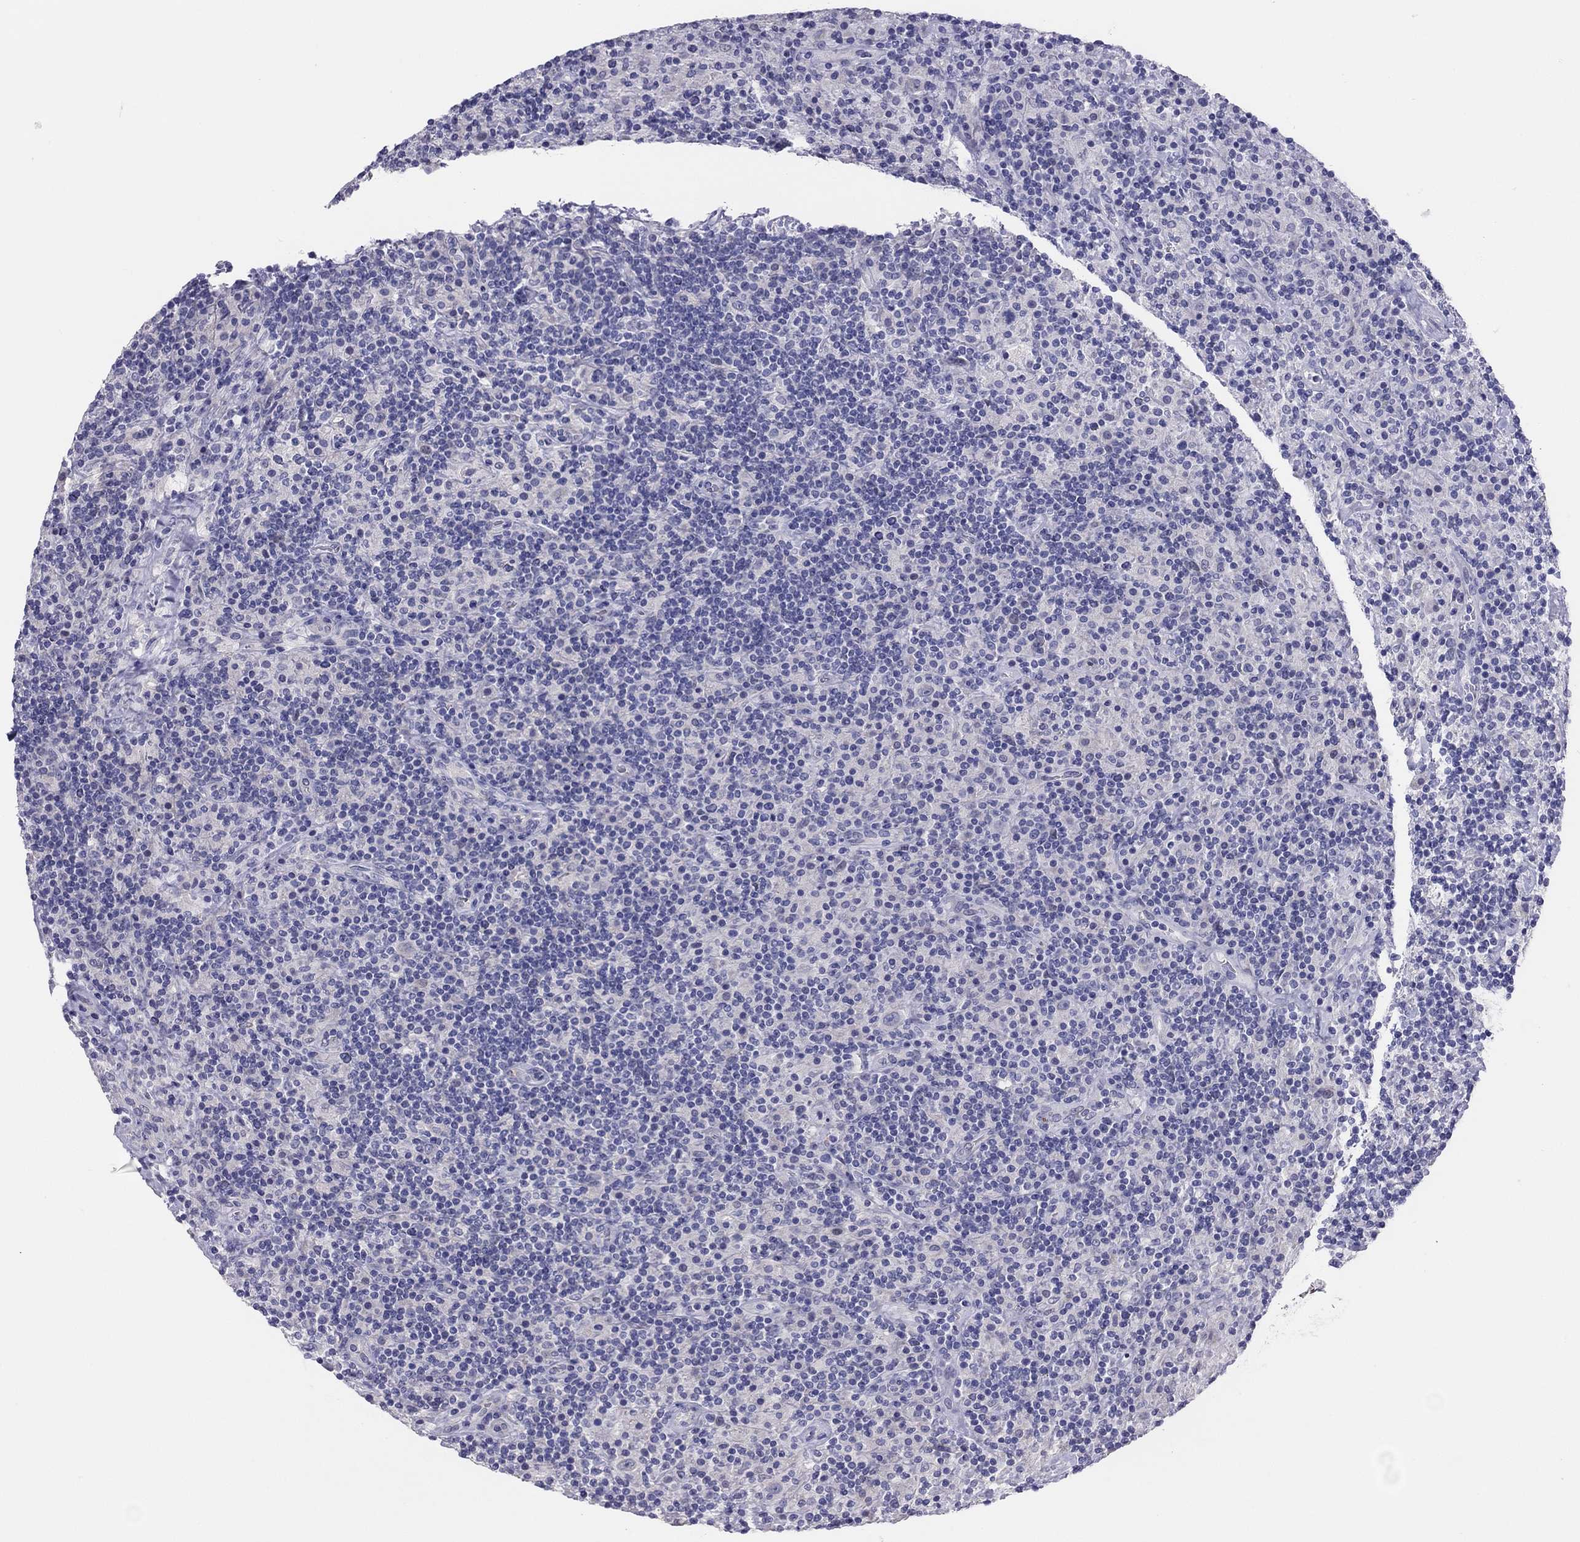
{"staining": {"intensity": "negative", "quantity": "none", "location": "none"}, "tissue": "lymphoma", "cell_type": "Tumor cells", "image_type": "cancer", "snomed": [{"axis": "morphology", "description": "Hodgkin's disease, NOS"}, {"axis": "topography", "description": "Lymph node"}], "caption": "Protein analysis of Hodgkin's disease shows no significant staining in tumor cells.", "gene": "MGAT4C", "patient": {"sex": "male", "age": 70}}